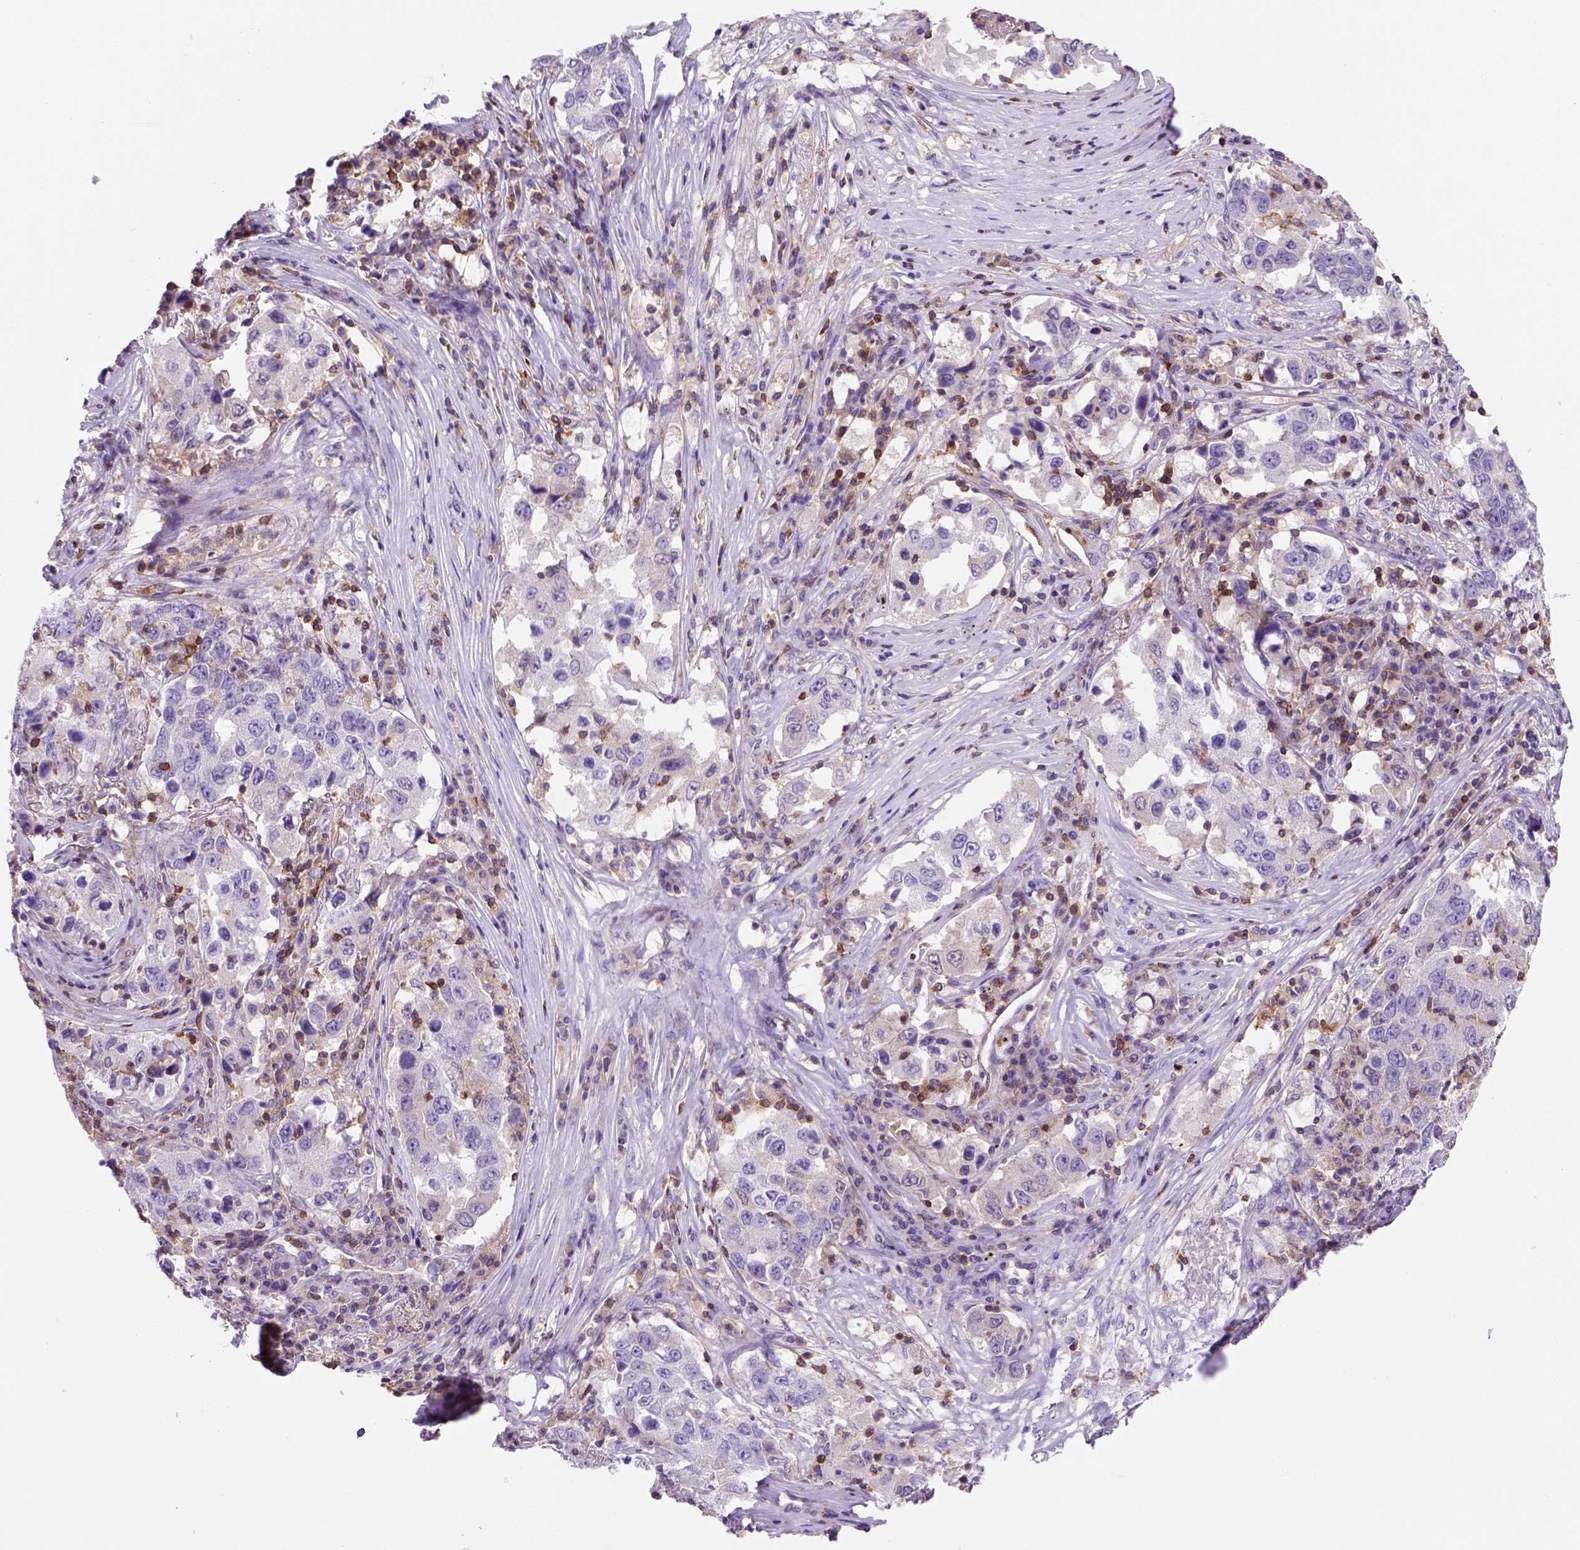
{"staining": {"intensity": "negative", "quantity": "none", "location": "none"}, "tissue": "lung cancer", "cell_type": "Tumor cells", "image_type": "cancer", "snomed": [{"axis": "morphology", "description": "Adenocarcinoma, NOS"}, {"axis": "topography", "description": "Lung"}], "caption": "High power microscopy micrograph of an immunohistochemistry (IHC) photomicrograph of lung cancer (adenocarcinoma), revealing no significant positivity in tumor cells.", "gene": "INPP5D", "patient": {"sex": "male", "age": 73}}